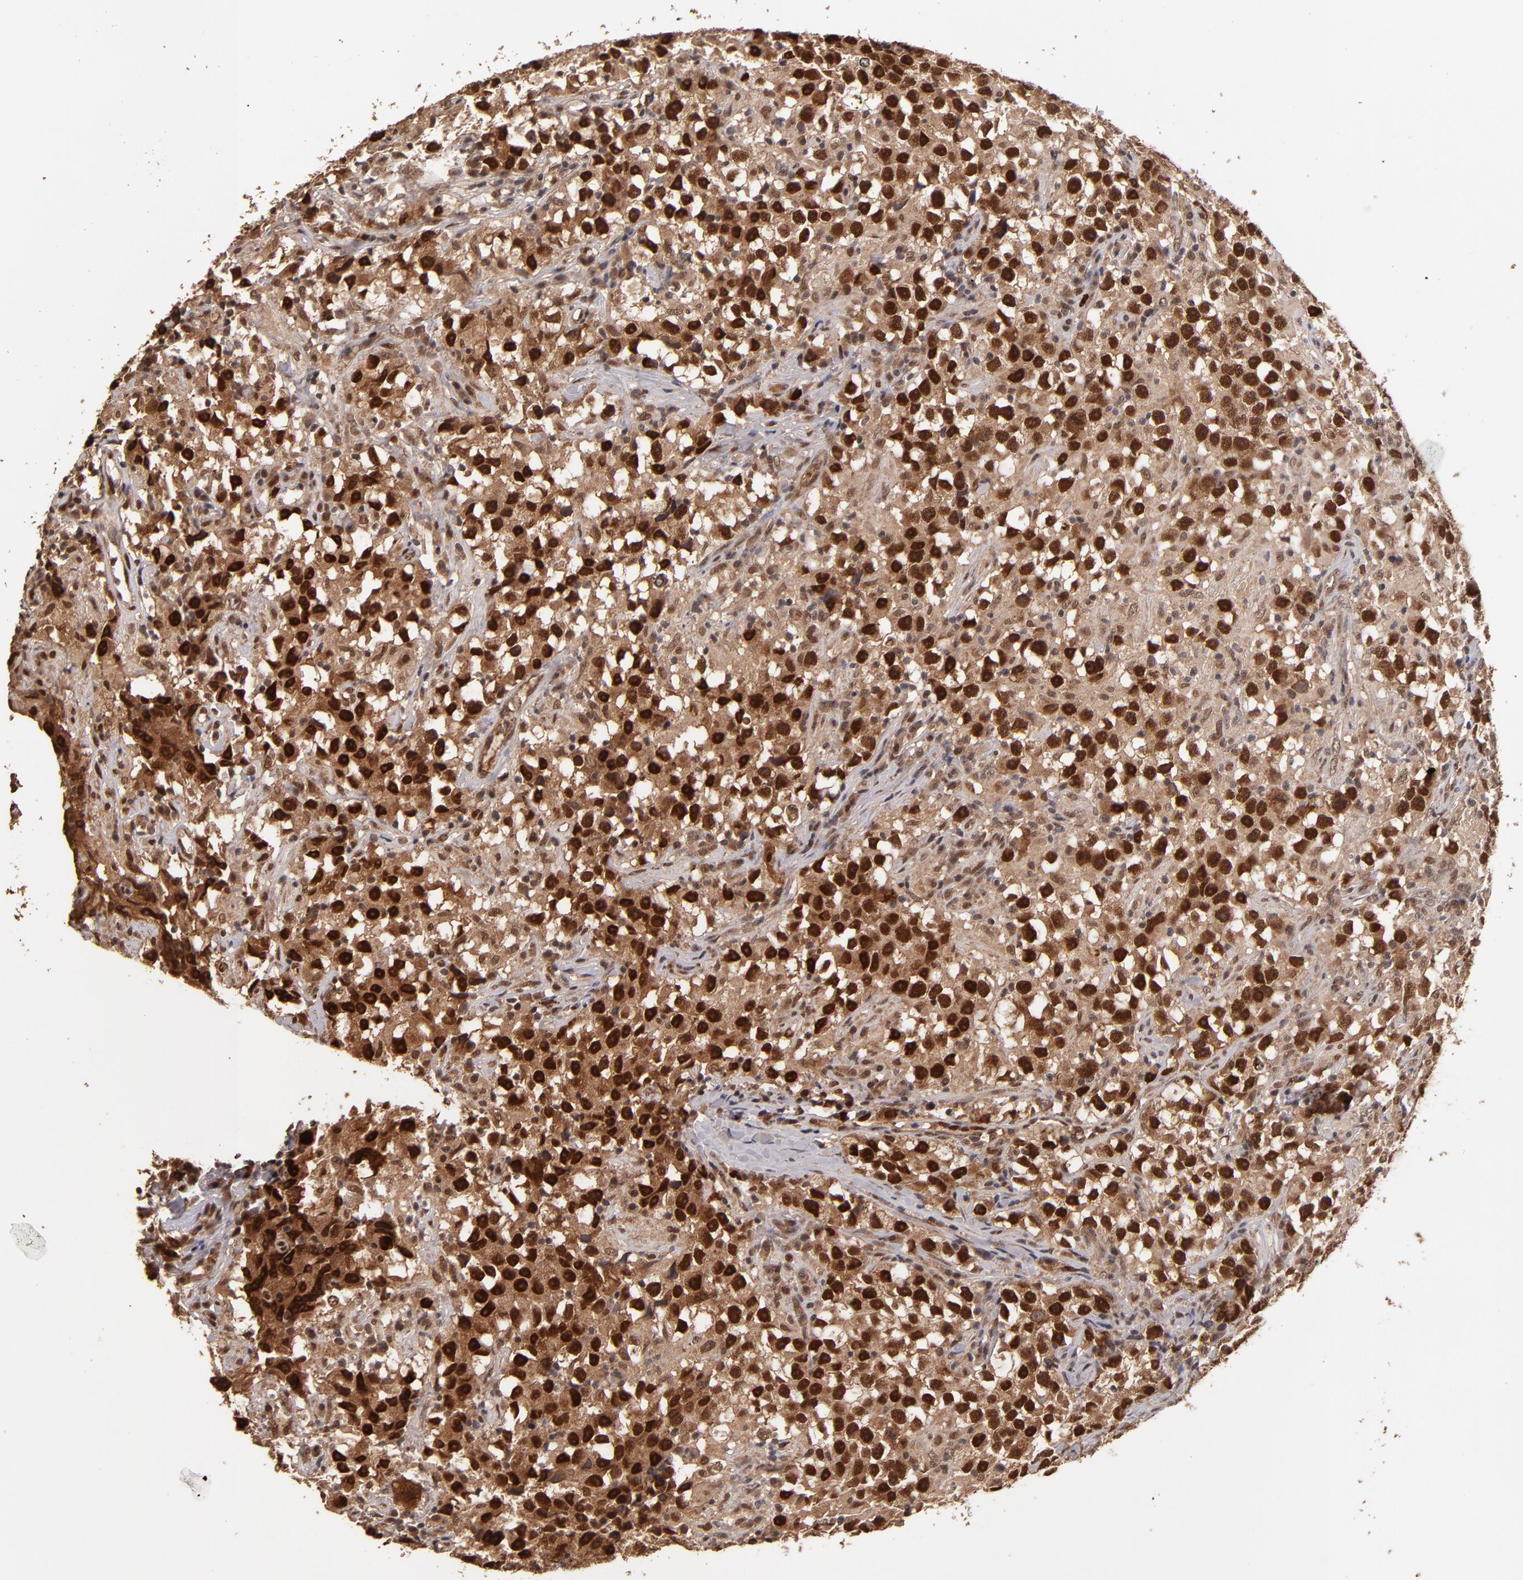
{"staining": {"intensity": "strong", "quantity": ">75%", "location": "cytoplasmic/membranous,nuclear"}, "tissue": "testis cancer", "cell_type": "Tumor cells", "image_type": "cancer", "snomed": [{"axis": "morphology", "description": "Seminoma, NOS"}, {"axis": "topography", "description": "Testis"}], "caption": "Strong cytoplasmic/membranous and nuclear positivity is identified in approximately >75% of tumor cells in testis cancer.", "gene": "EAPP", "patient": {"sex": "male", "age": 33}}